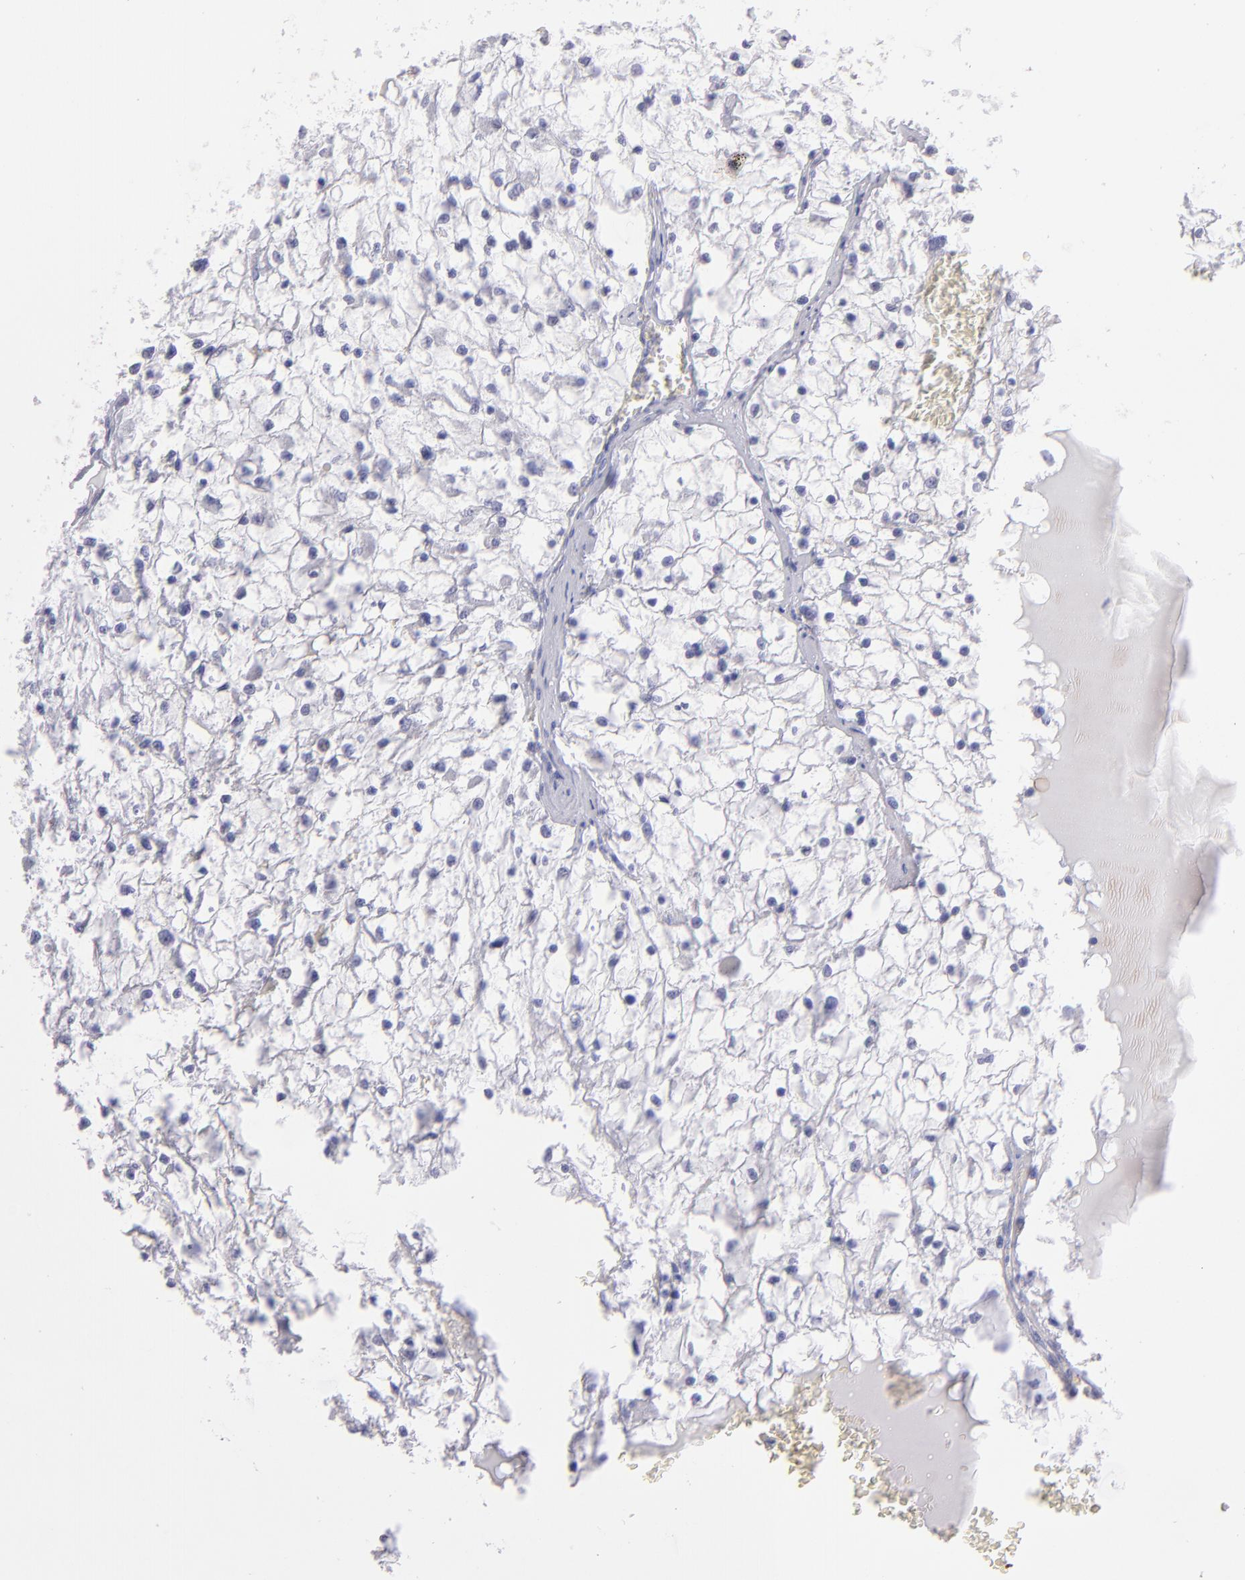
{"staining": {"intensity": "negative", "quantity": "none", "location": "none"}, "tissue": "renal cancer", "cell_type": "Tumor cells", "image_type": "cancer", "snomed": [{"axis": "morphology", "description": "Adenocarcinoma, NOS"}, {"axis": "topography", "description": "Kidney"}], "caption": "There is no significant staining in tumor cells of renal cancer (adenocarcinoma).", "gene": "TG", "patient": {"sex": "male", "age": 61}}